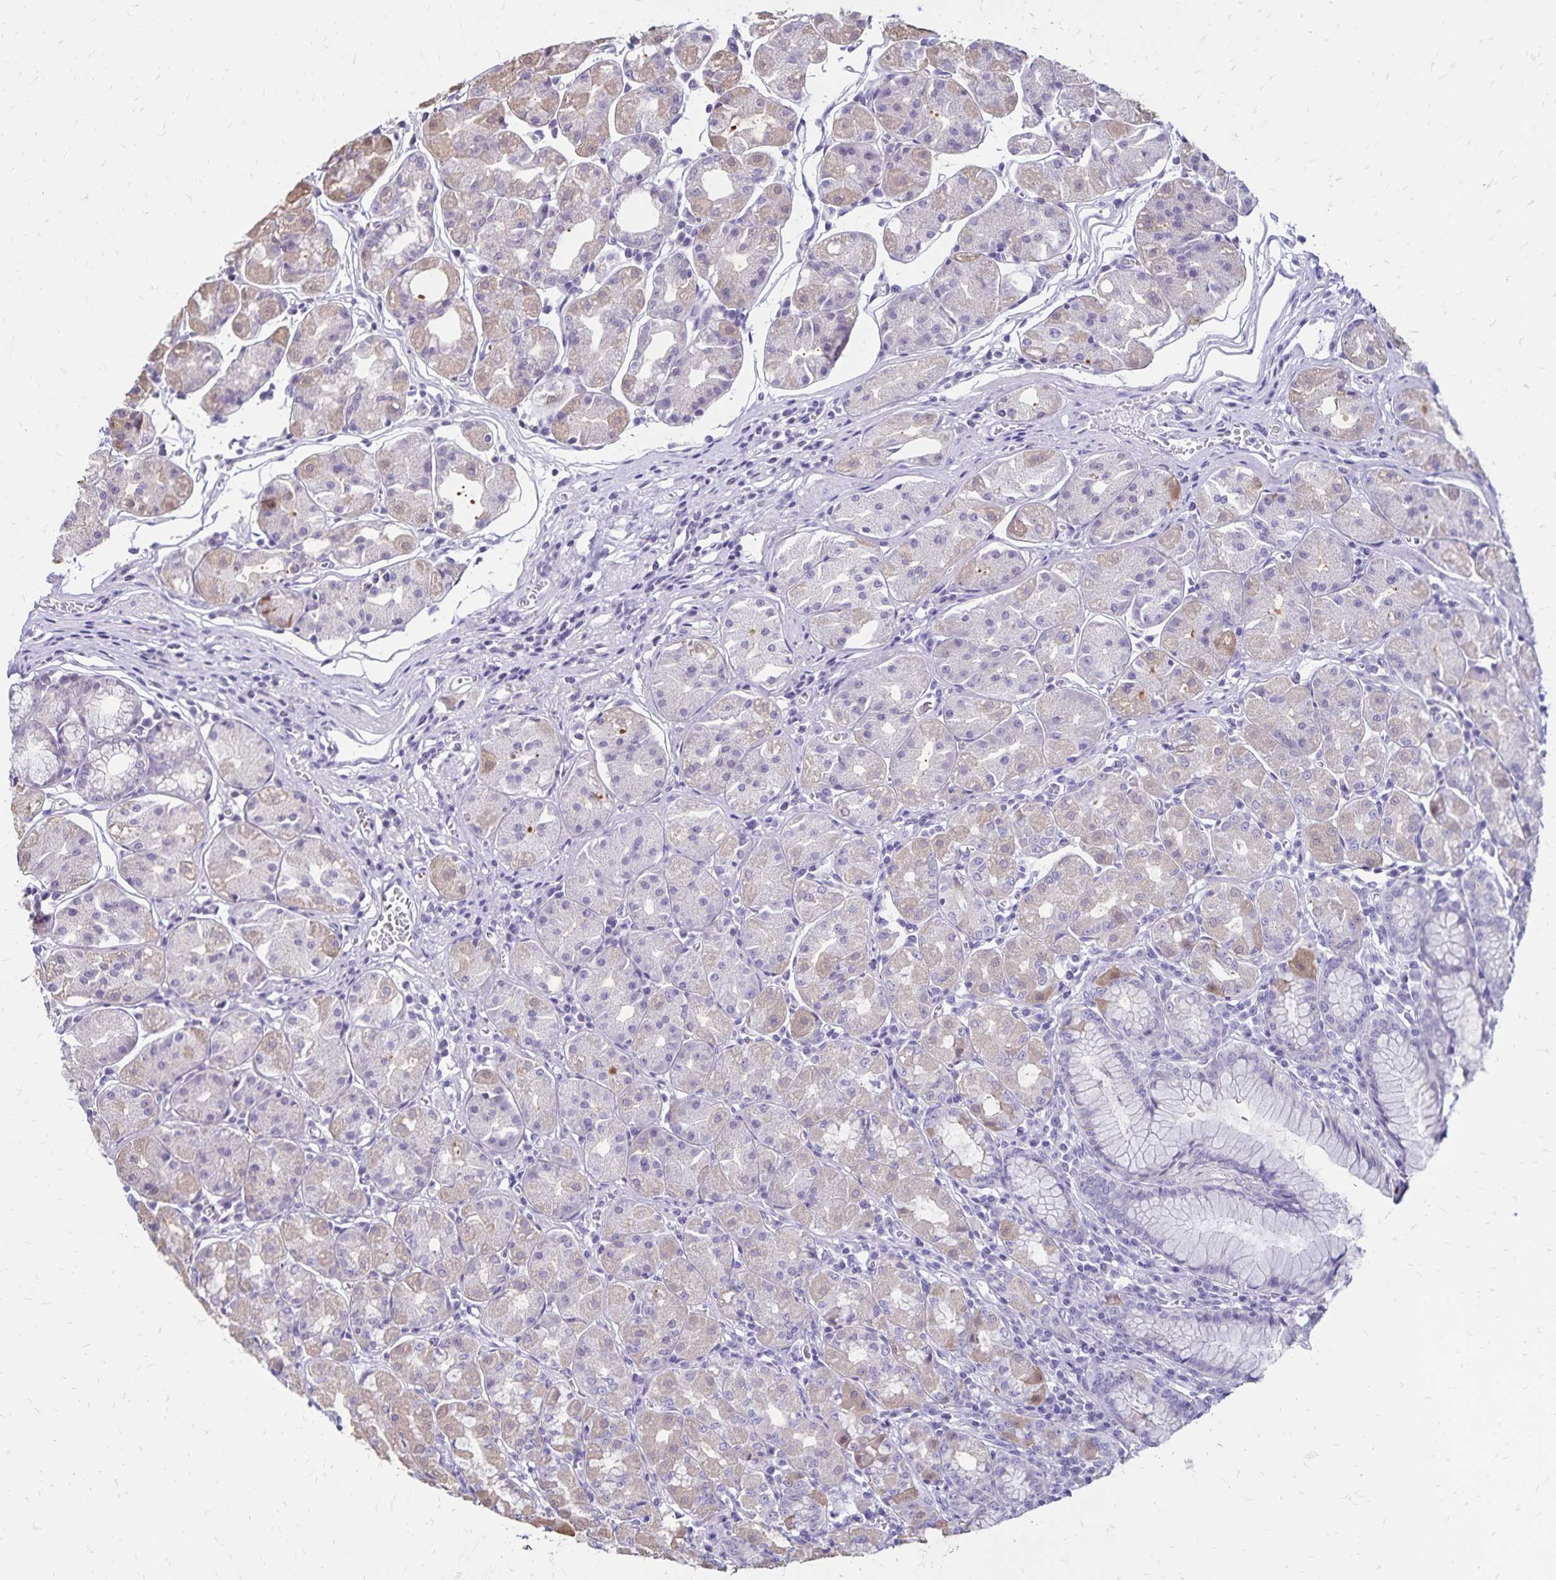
{"staining": {"intensity": "weak", "quantity": "<25%", "location": "cytoplasmic/membranous"}, "tissue": "stomach", "cell_type": "Glandular cells", "image_type": "normal", "snomed": [{"axis": "morphology", "description": "Normal tissue, NOS"}, {"axis": "topography", "description": "Stomach"}], "caption": "This is a micrograph of IHC staining of unremarkable stomach, which shows no staining in glandular cells.", "gene": "SH3GL3", "patient": {"sex": "male", "age": 55}}